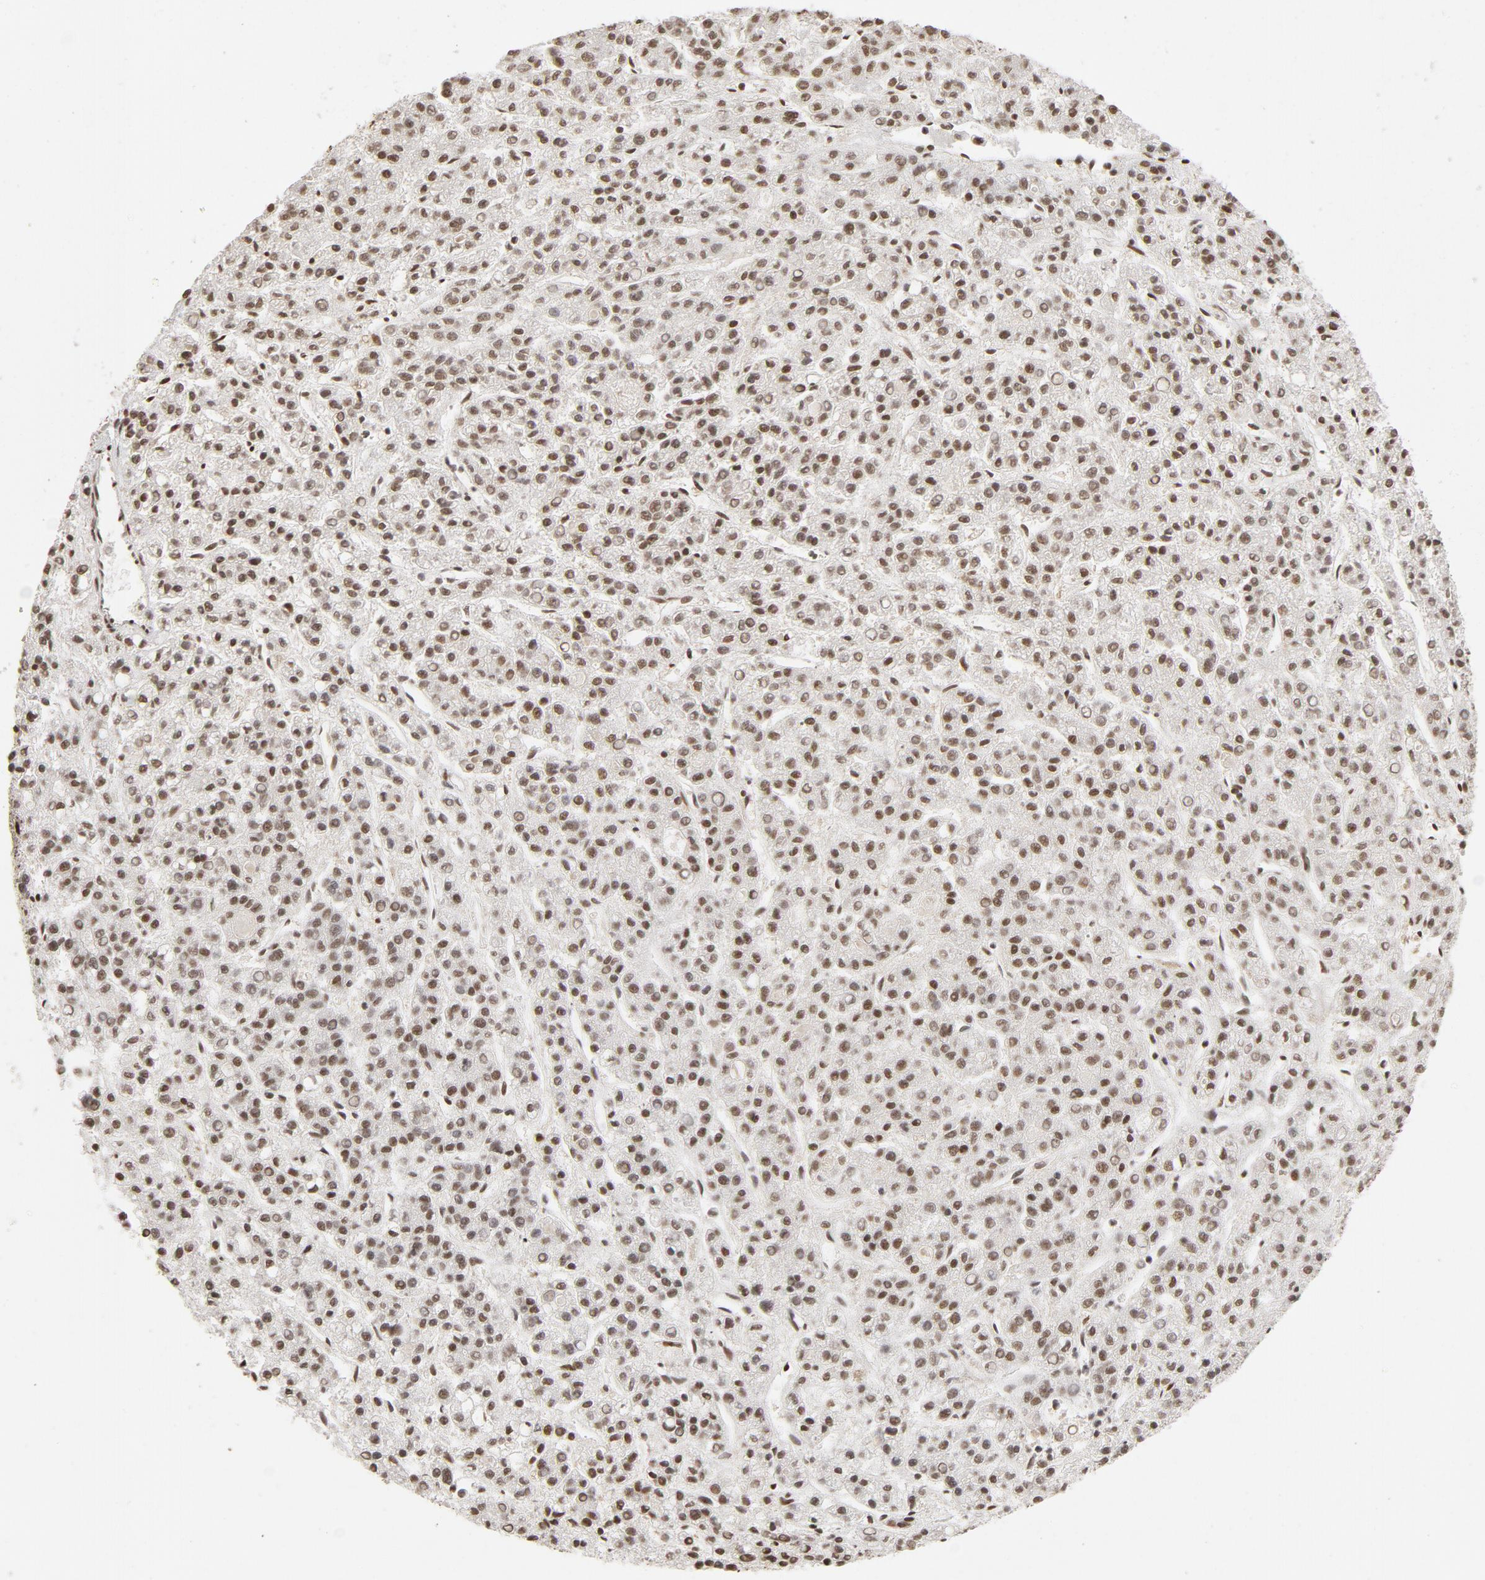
{"staining": {"intensity": "moderate", "quantity": ">75%", "location": "nuclear"}, "tissue": "liver cancer", "cell_type": "Tumor cells", "image_type": "cancer", "snomed": [{"axis": "morphology", "description": "Carcinoma, Hepatocellular, NOS"}, {"axis": "topography", "description": "Liver"}], "caption": "Immunohistochemical staining of liver cancer exhibits moderate nuclear protein positivity in approximately >75% of tumor cells.", "gene": "TP53BP1", "patient": {"sex": "male", "age": 70}}